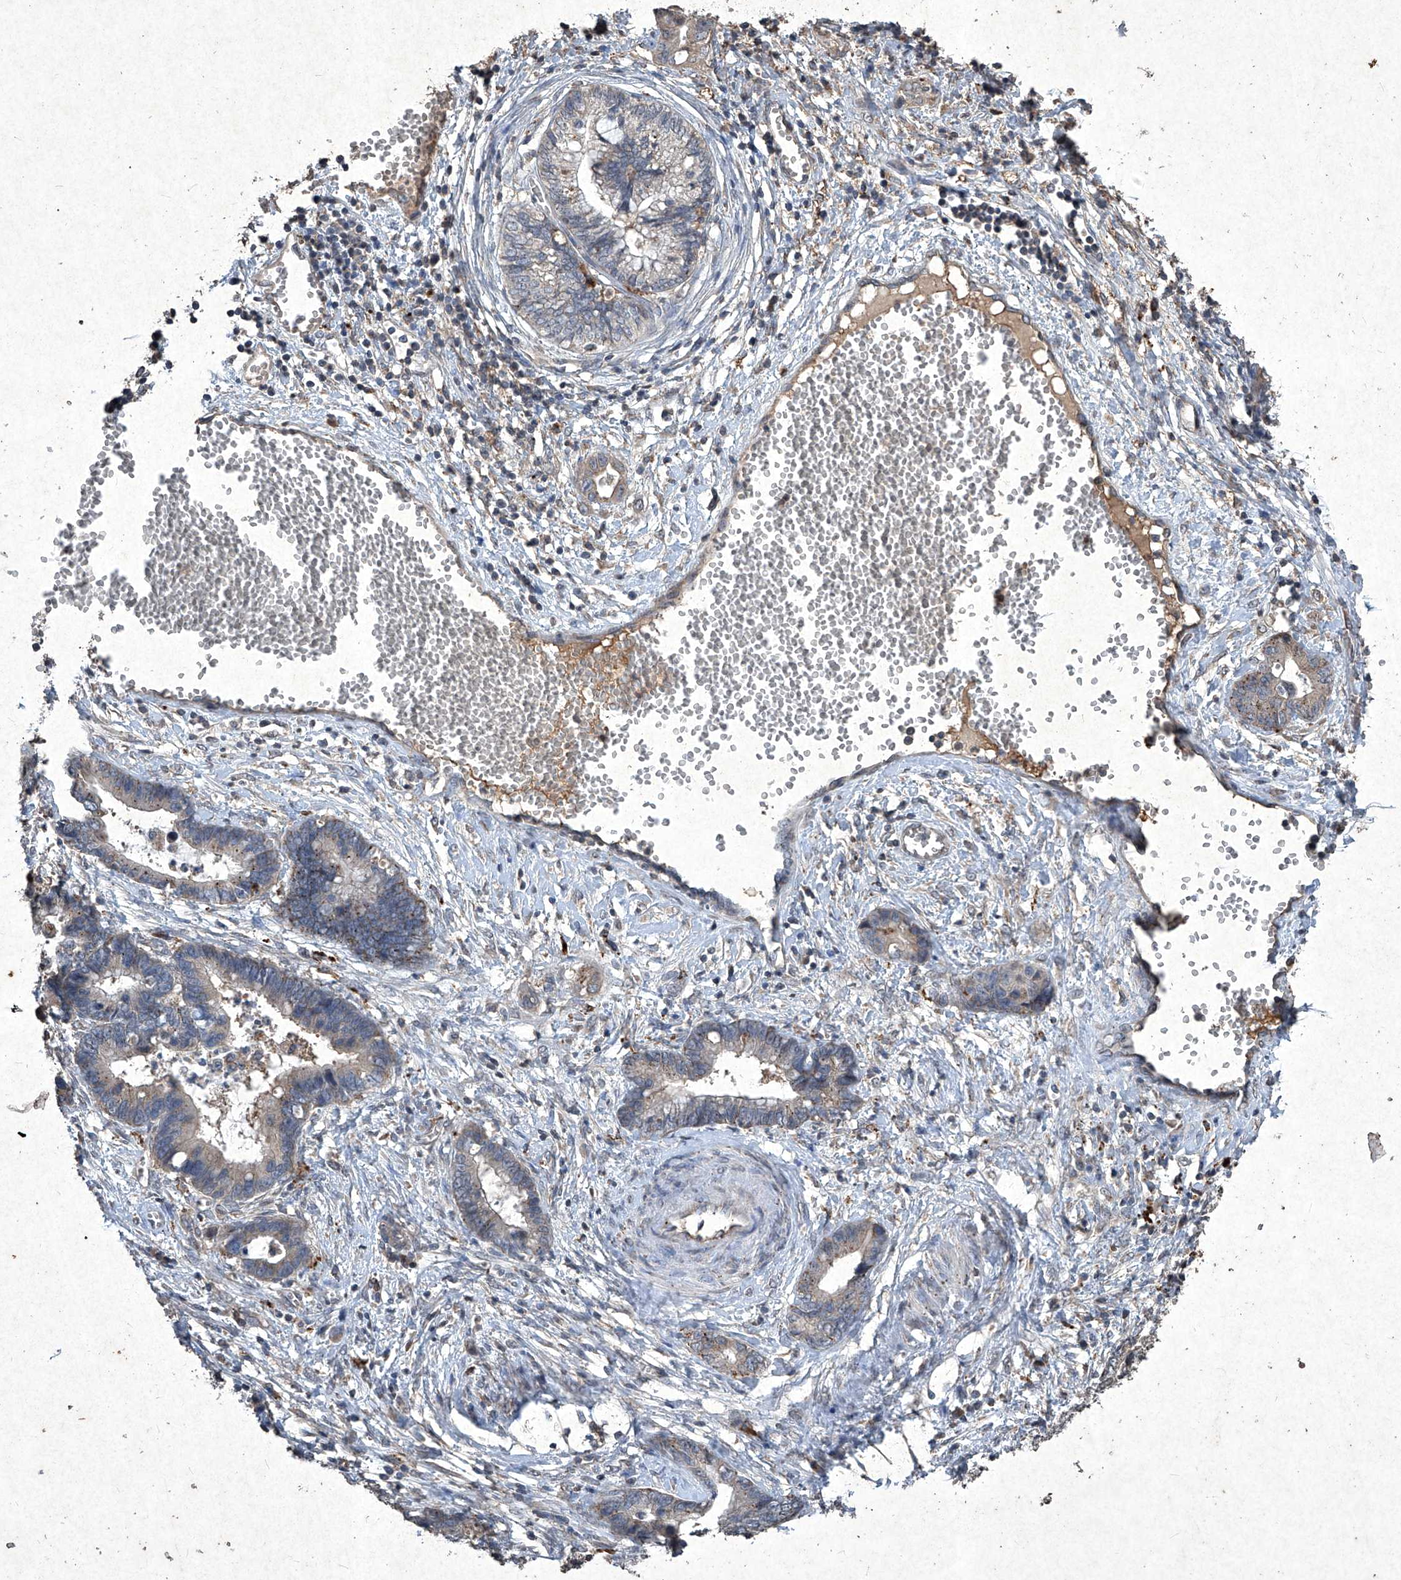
{"staining": {"intensity": "moderate", "quantity": "25%-75%", "location": "cytoplasmic/membranous"}, "tissue": "cervical cancer", "cell_type": "Tumor cells", "image_type": "cancer", "snomed": [{"axis": "morphology", "description": "Adenocarcinoma, NOS"}, {"axis": "topography", "description": "Cervix"}], "caption": "IHC histopathology image of neoplastic tissue: human cervical cancer stained using immunohistochemistry (IHC) demonstrates medium levels of moderate protein expression localized specifically in the cytoplasmic/membranous of tumor cells, appearing as a cytoplasmic/membranous brown color.", "gene": "MED16", "patient": {"sex": "female", "age": 44}}